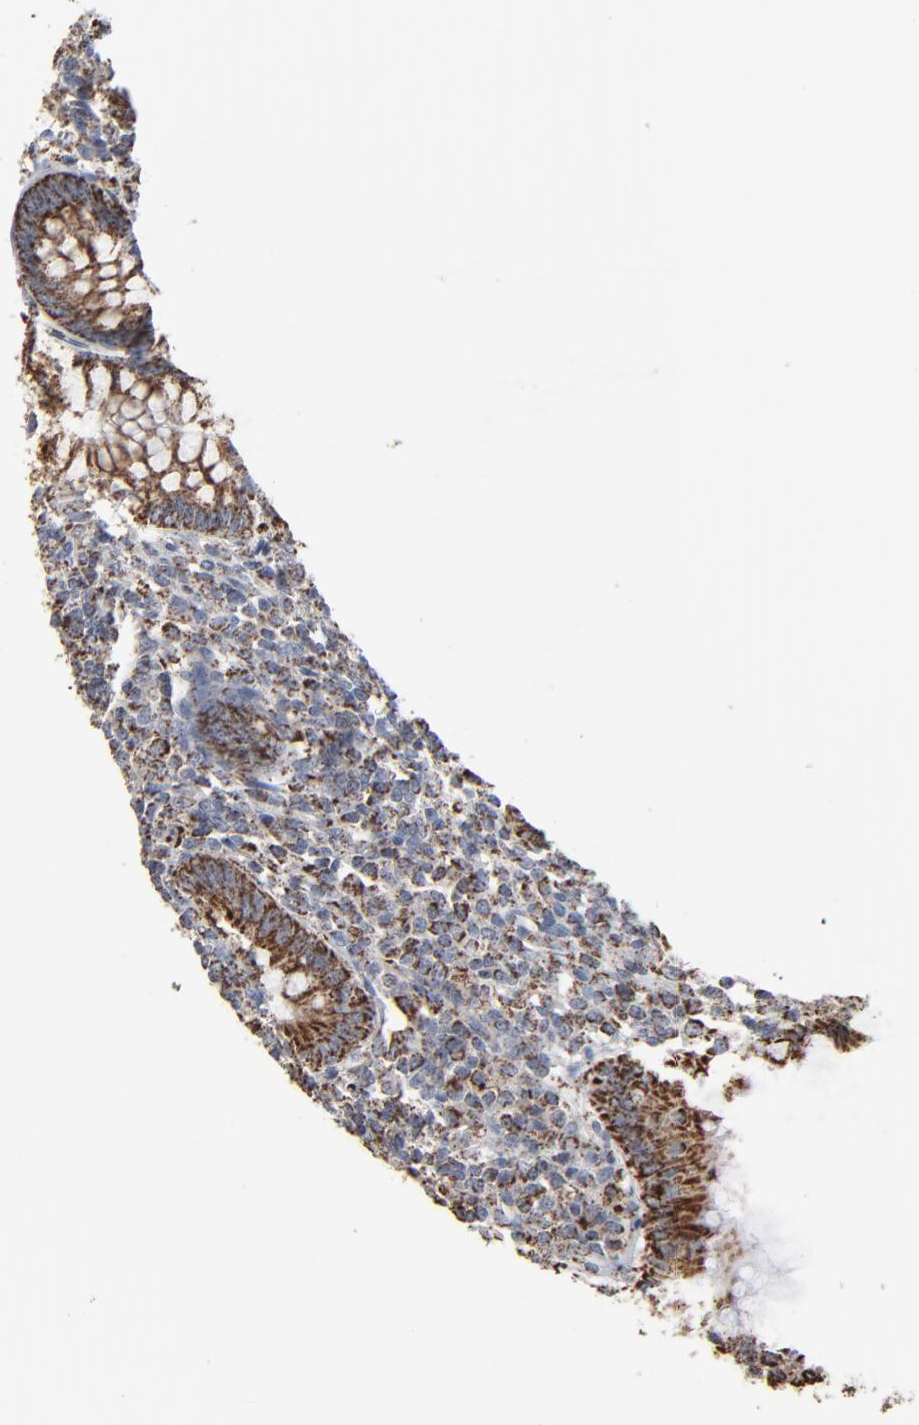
{"staining": {"intensity": "strong", "quantity": ">75%", "location": "cytoplasmic/membranous"}, "tissue": "appendix", "cell_type": "Glandular cells", "image_type": "normal", "snomed": [{"axis": "morphology", "description": "Normal tissue, NOS"}, {"axis": "topography", "description": "Appendix"}], "caption": "Strong cytoplasmic/membranous protein staining is seen in about >75% of glandular cells in appendix.", "gene": "UQCRC1", "patient": {"sex": "female", "age": 66}}